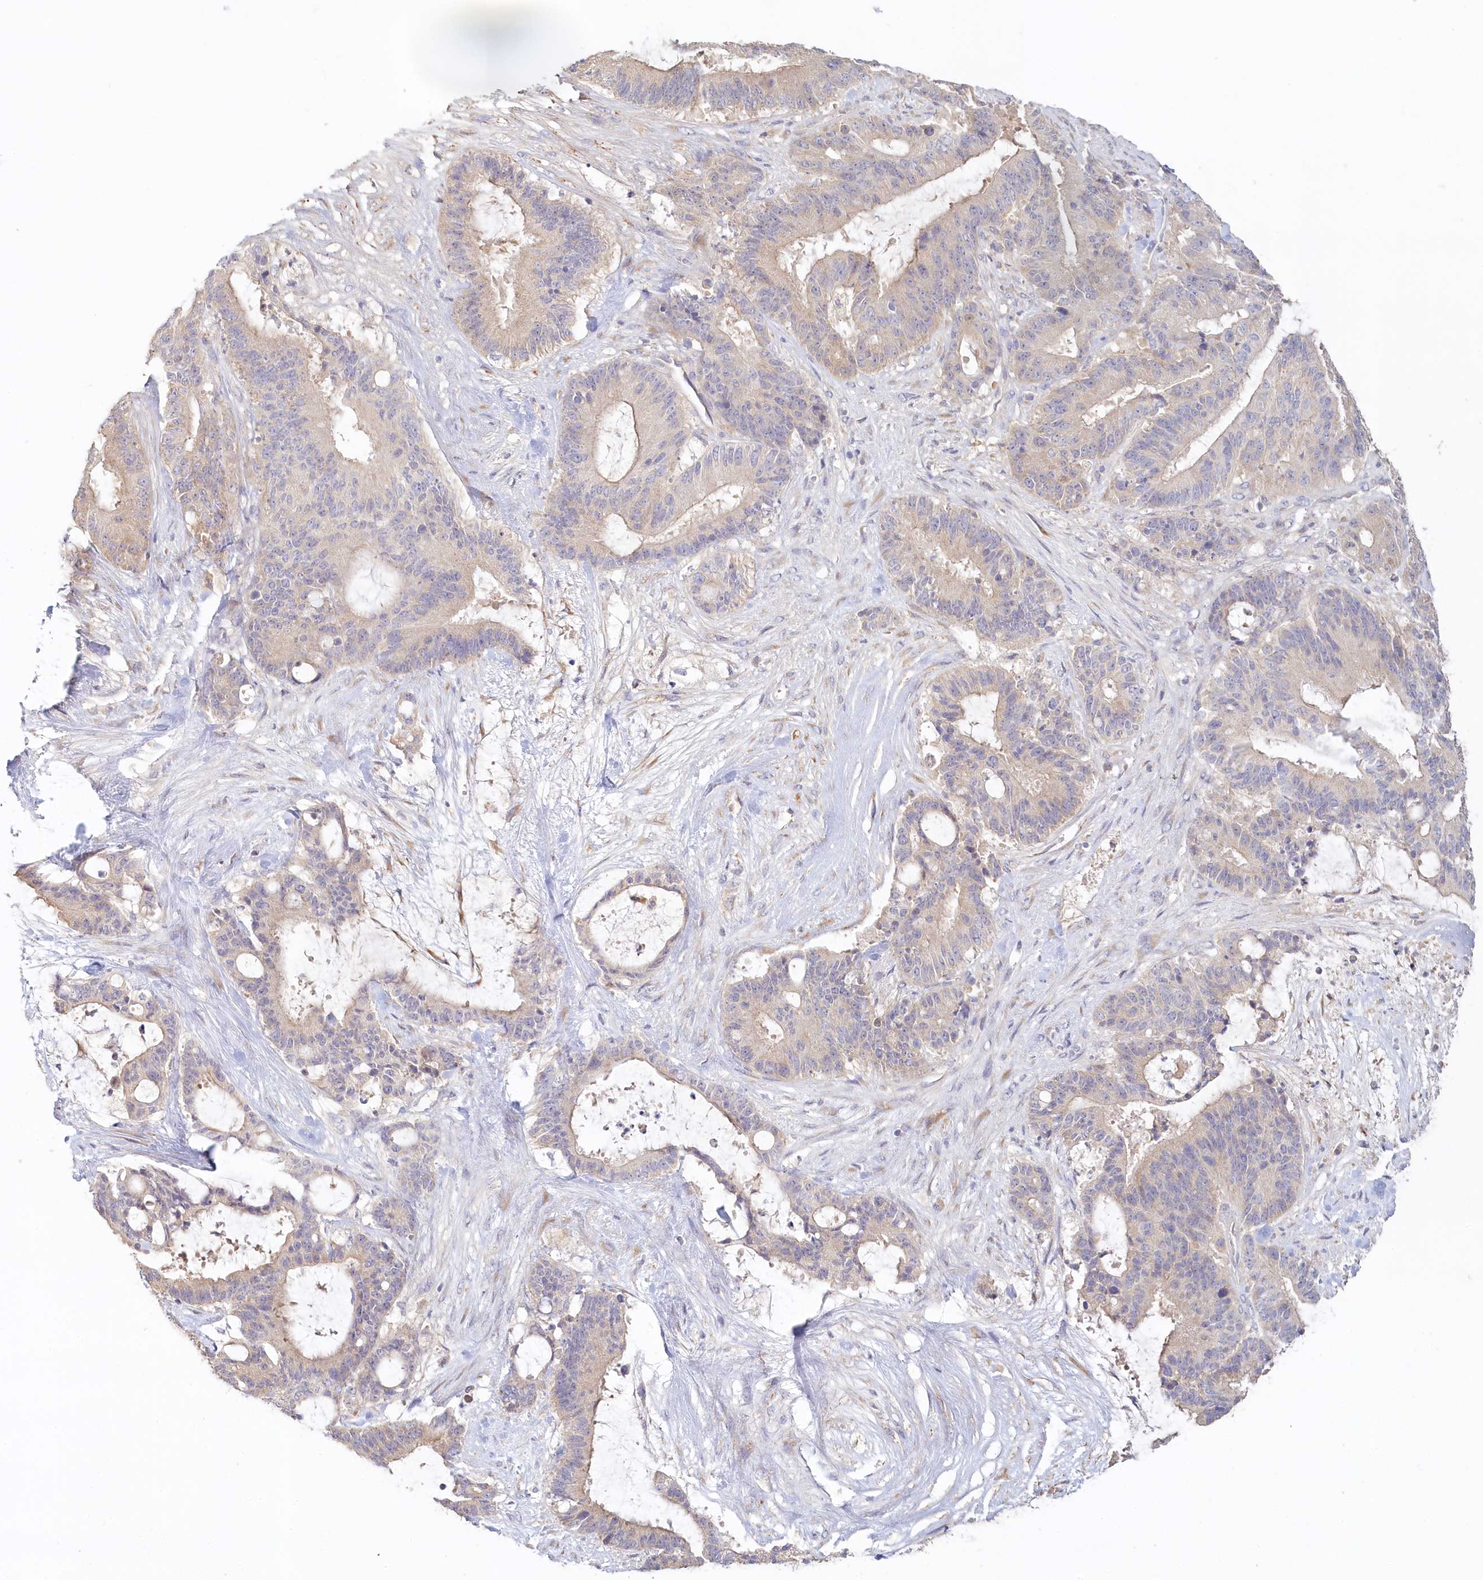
{"staining": {"intensity": "negative", "quantity": "none", "location": "none"}, "tissue": "liver cancer", "cell_type": "Tumor cells", "image_type": "cancer", "snomed": [{"axis": "morphology", "description": "Normal tissue, NOS"}, {"axis": "morphology", "description": "Cholangiocarcinoma"}, {"axis": "topography", "description": "Liver"}, {"axis": "topography", "description": "Peripheral nerve tissue"}], "caption": "This is an immunohistochemistry (IHC) image of liver cancer. There is no positivity in tumor cells.", "gene": "VSIG1", "patient": {"sex": "female", "age": 73}}